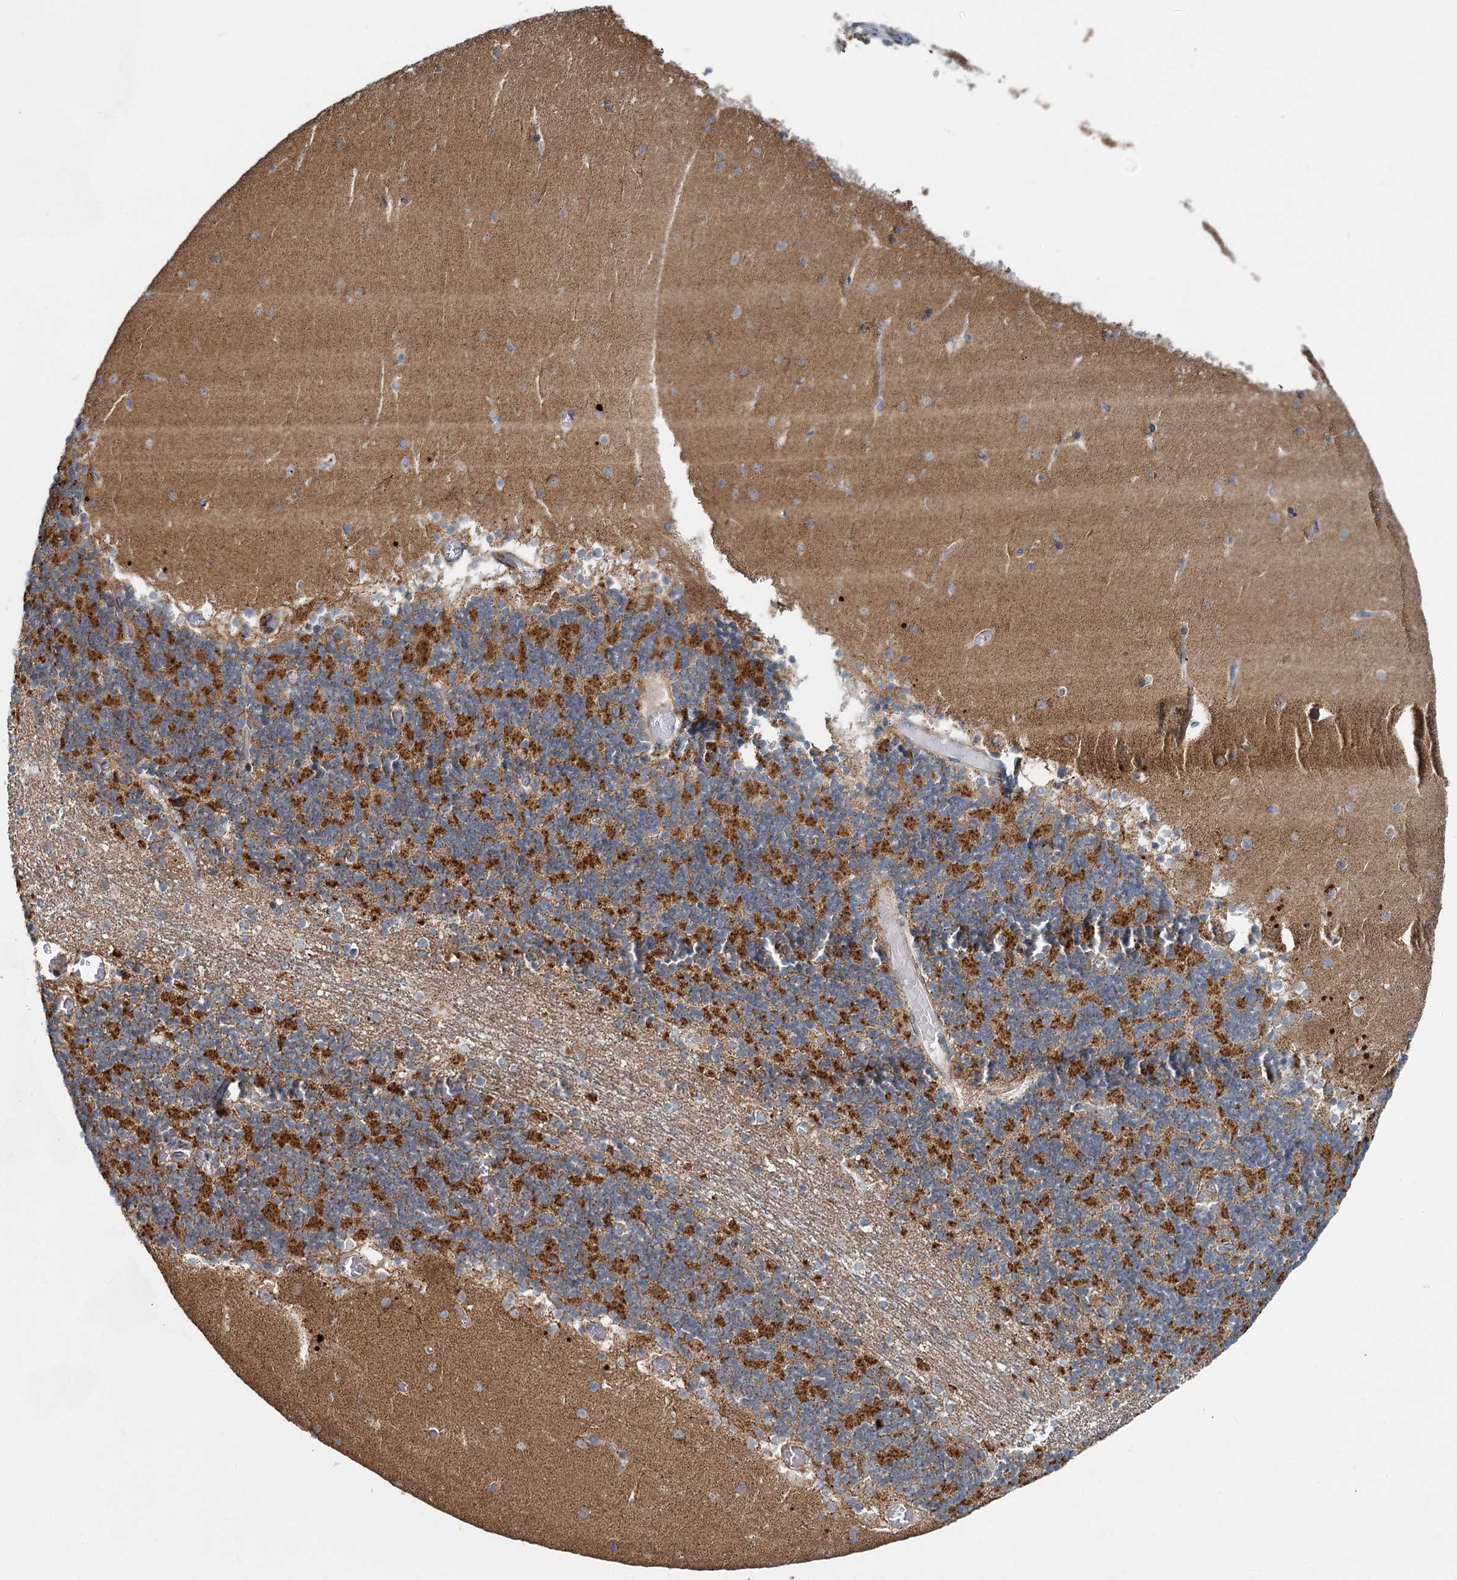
{"staining": {"intensity": "strong", "quantity": "25%-75%", "location": "cytoplasmic/membranous"}, "tissue": "cerebellum", "cell_type": "Cells in granular layer", "image_type": "normal", "snomed": [{"axis": "morphology", "description": "Normal tissue, NOS"}, {"axis": "topography", "description": "Cerebellum"}], "caption": "Human cerebellum stained with a brown dye demonstrates strong cytoplasmic/membranous positive expression in approximately 25%-75% of cells in granular layer.", "gene": "ADCY2", "patient": {"sex": "female", "age": 28}}